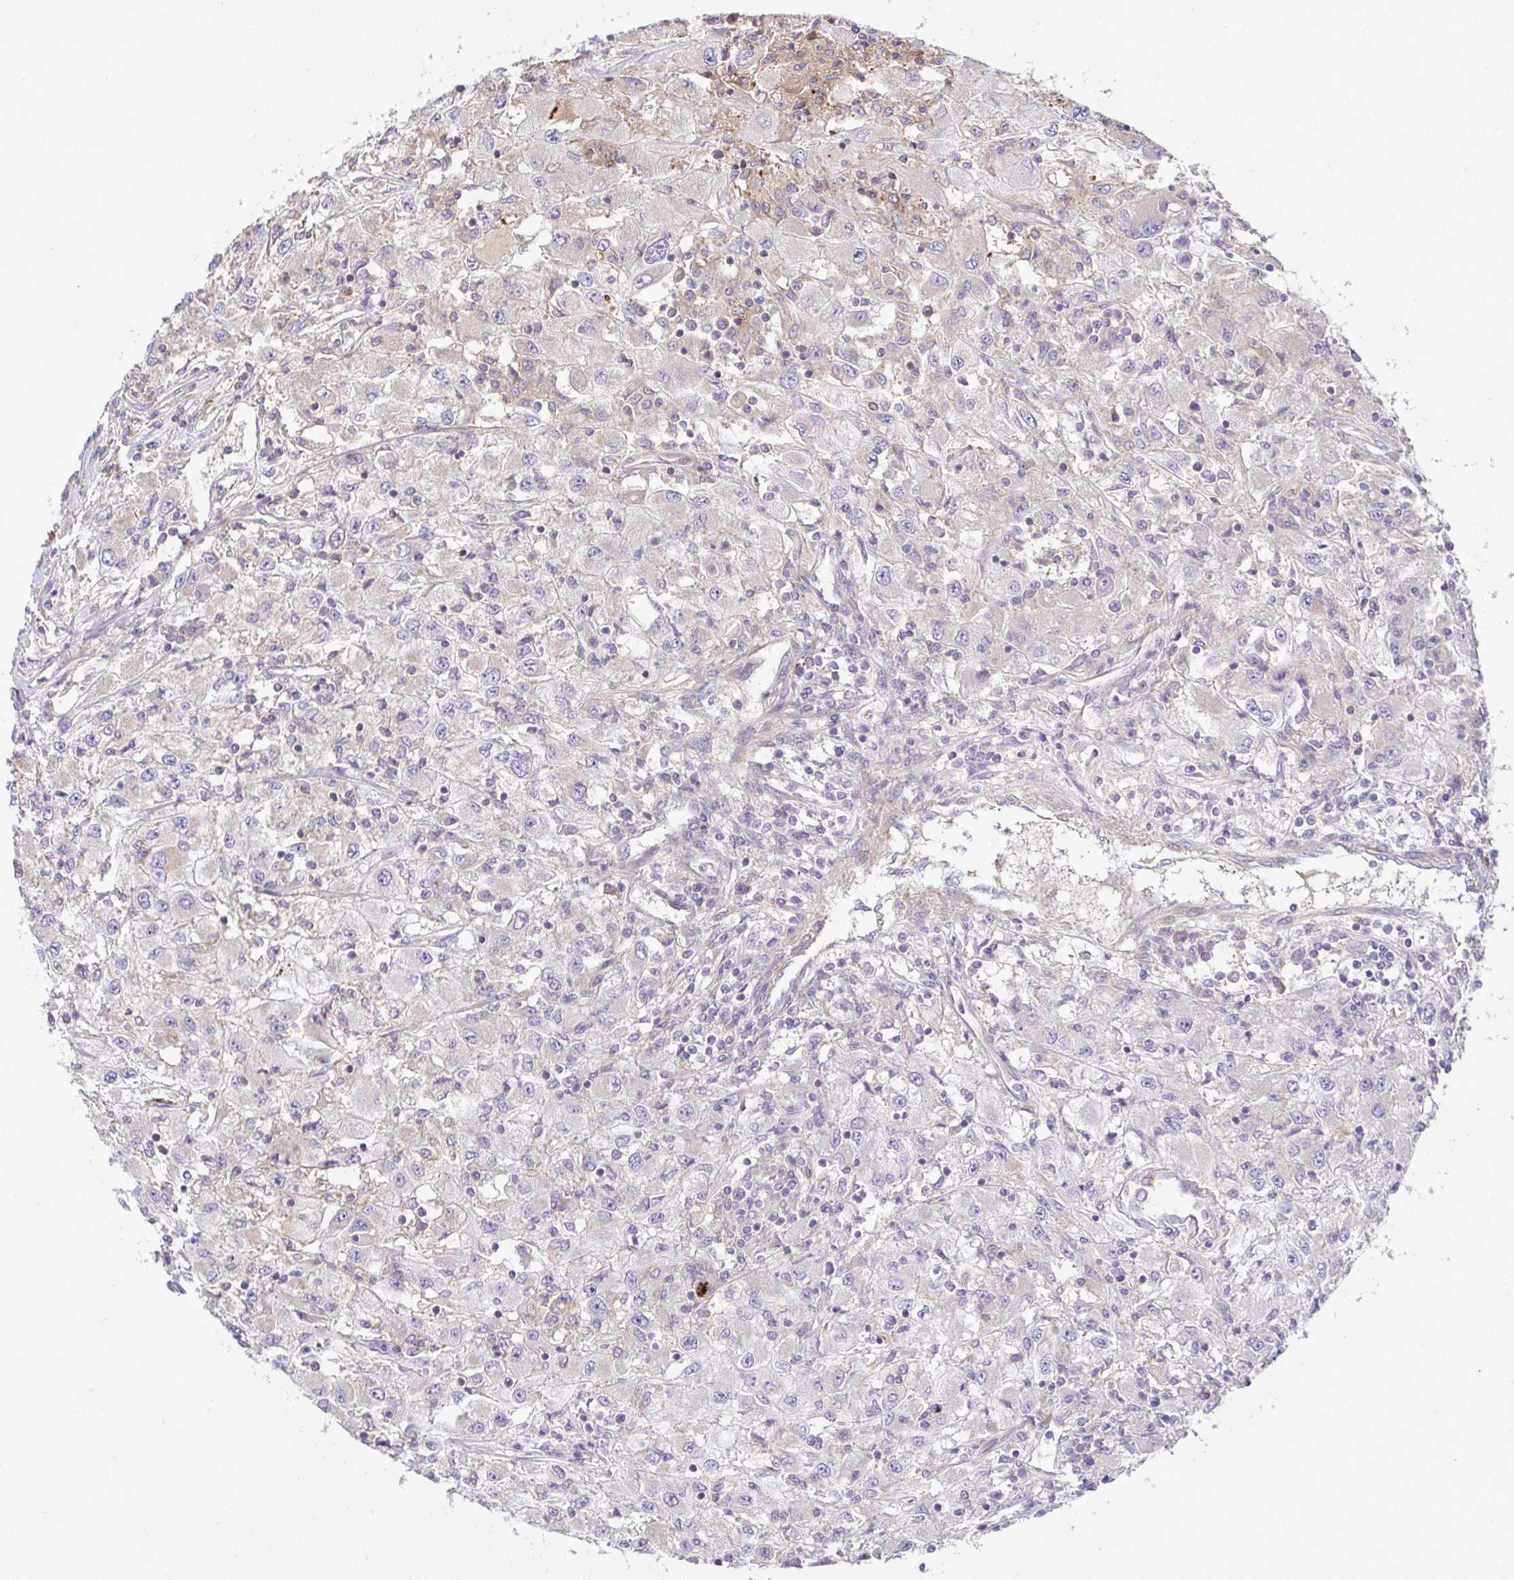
{"staining": {"intensity": "negative", "quantity": "none", "location": "none"}, "tissue": "renal cancer", "cell_type": "Tumor cells", "image_type": "cancer", "snomed": [{"axis": "morphology", "description": "Adenocarcinoma, NOS"}, {"axis": "topography", "description": "Kidney"}], "caption": "Histopathology image shows no significant protein positivity in tumor cells of renal cancer.", "gene": "GRID2", "patient": {"sex": "female", "age": 67}}